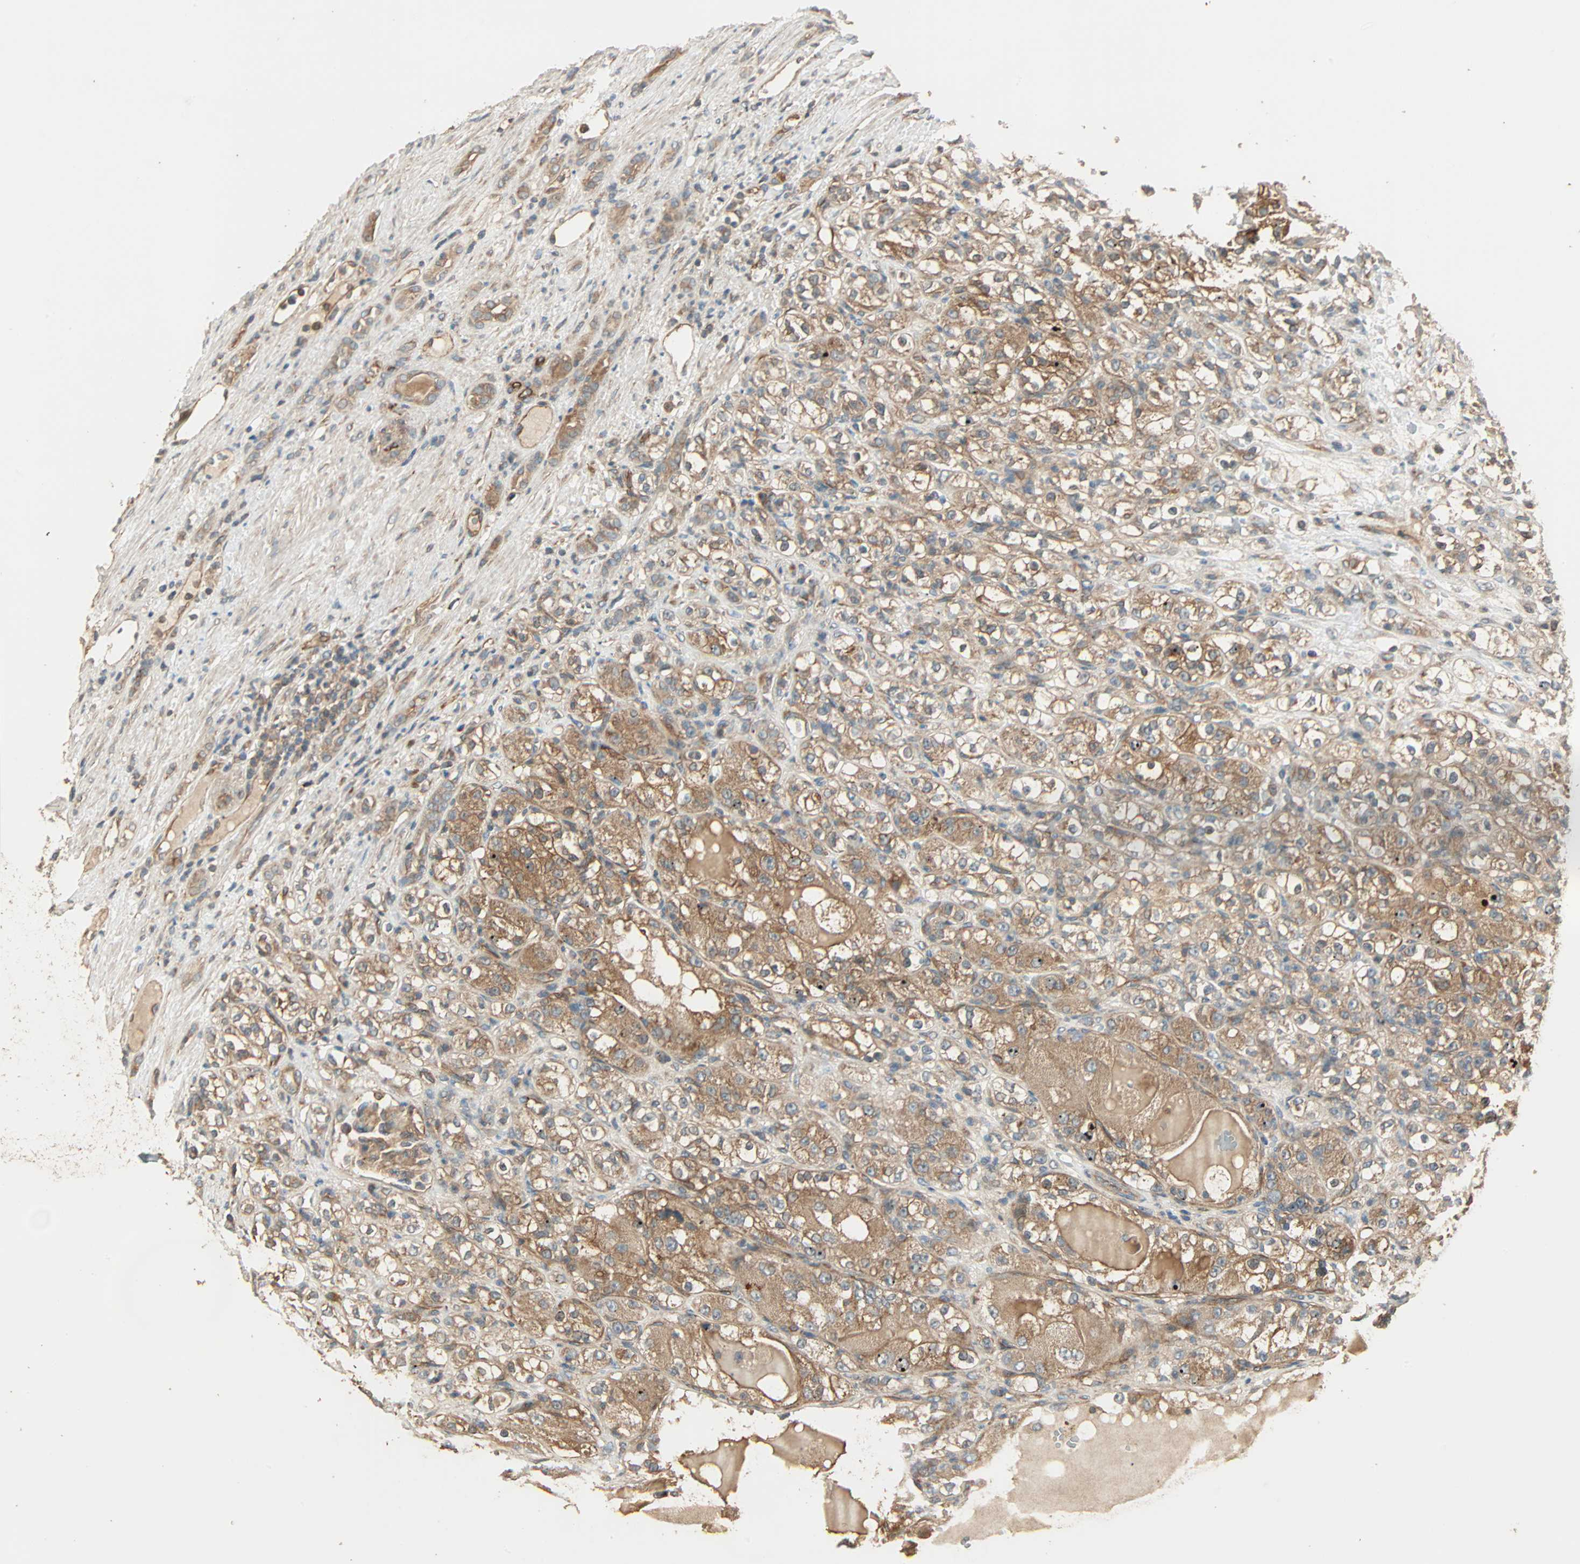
{"staining": {"intensity": "moderate", "quantity": "25%-75%", "location": "cytoplasmic/membranous"}, "tissue": "renal cancer", "cell_type": "Tumor cells", "image_type": "cancer", "snomed": [{"axis": "morphology", "description": "Normal tissue, NOS"}, {"axis": "morphology", "description": "Adenocarcinoma, NOS"}, {"axis": "topography", "description": "Kidney"}], "caption": "An image showing moderate cytoplasmic/membranous expression in about 25%-75% of tumor cells in renal cancer (adenocarcinoma), as visualized by brown immunohistochemical staining.", "gene": "GALK1", "patient": {"sex": "male", "age": 61}}